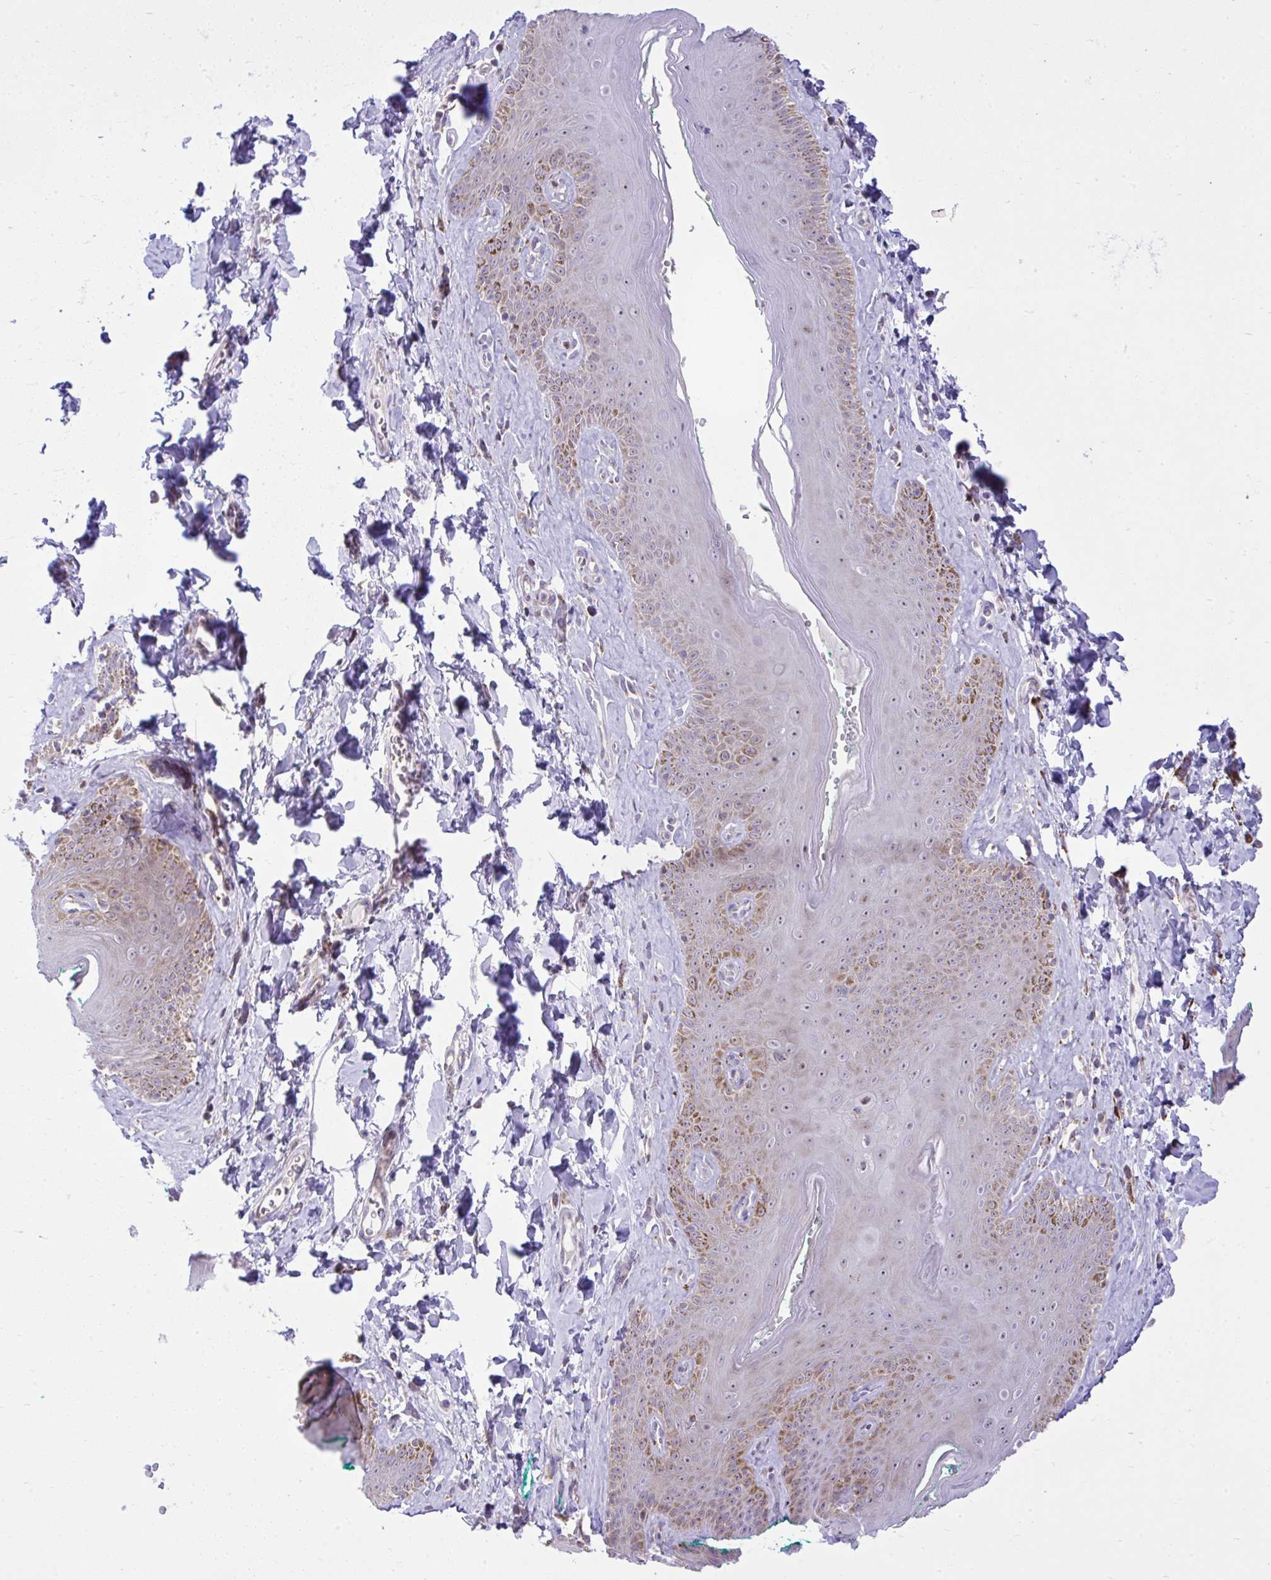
{"staining": {"intensity": "moderate", "quantity": "25%-75%", "location": "cytoplasmic/membranous"}, "tissue": "skin", "cell_type": "Epidermal cells", "image_type": "normal", "snomed": [{"axis": "morphology", "description": "Normal tissue, NOS"}, {"axis": "topography", "description": "Vulva"}, {"axis": "topography", "description": "Peripheral nerve tissue"}], "caption": "Epidermal cells show medium levels of moderate cytoplasmic/membranous staining in about 25%-75% of cells in normal skin.", "gene": "GPRIN3", "patient": {"sex": "female", "age": 66}}